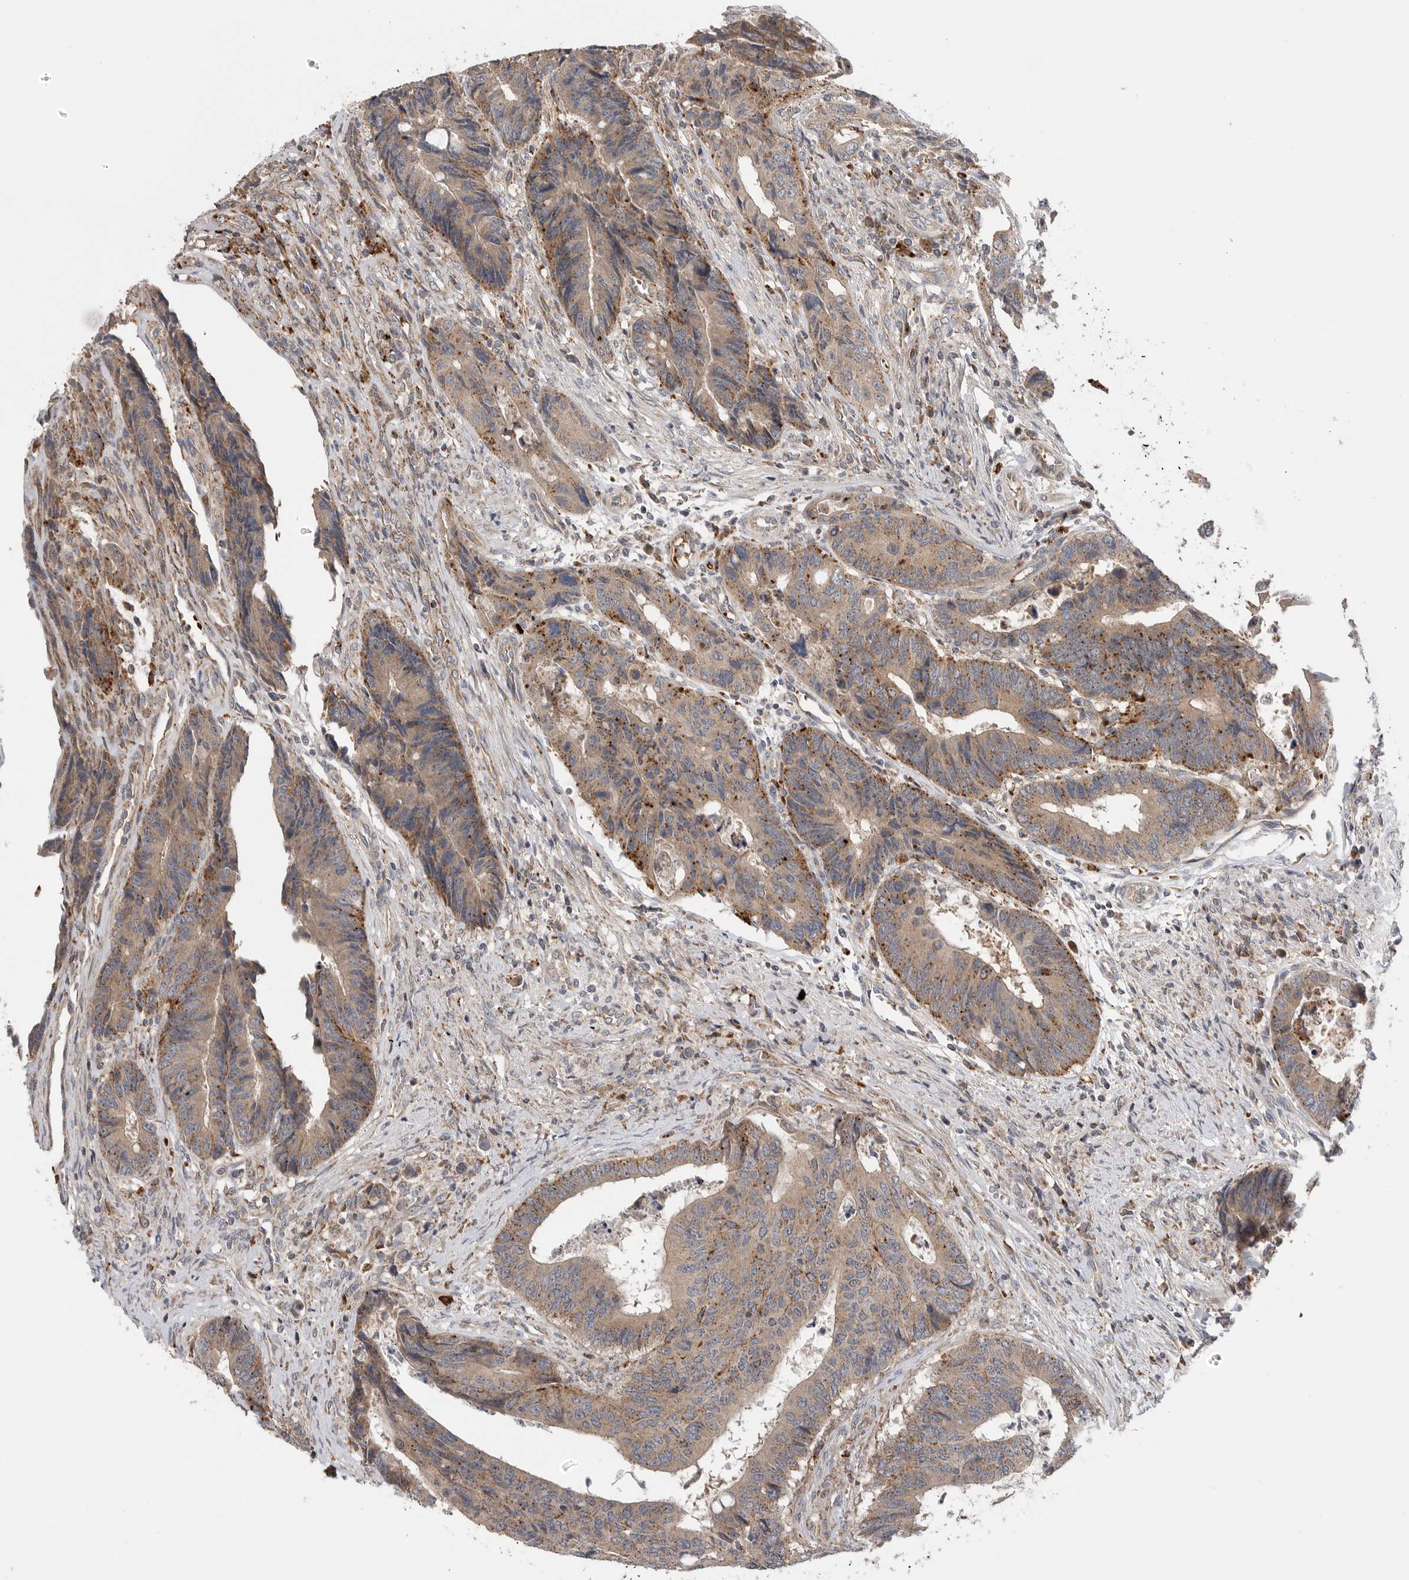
{"staining": {"intensity": "moderate", "quantity": ">75%", "location": "cytoplasmic/membranous"}, "tissue": "colorectal cancer", "cell_type": "Tumor cells", "image_type": "cancer", "snomed": [{"axis": "morphology", "description": "Adenocarcinoma, NOS"}, {"axis": "topography", "description": "Rectum"}], "caption": "Colorectal cancer (adenocarcinoma) stained with a brown dye demonstrates moderate cytoplasmic/membranous positive staining in approximately >75% of tumor cells.", "gene": "GALNS", "patient": {"sex": "male", "age": 84}}